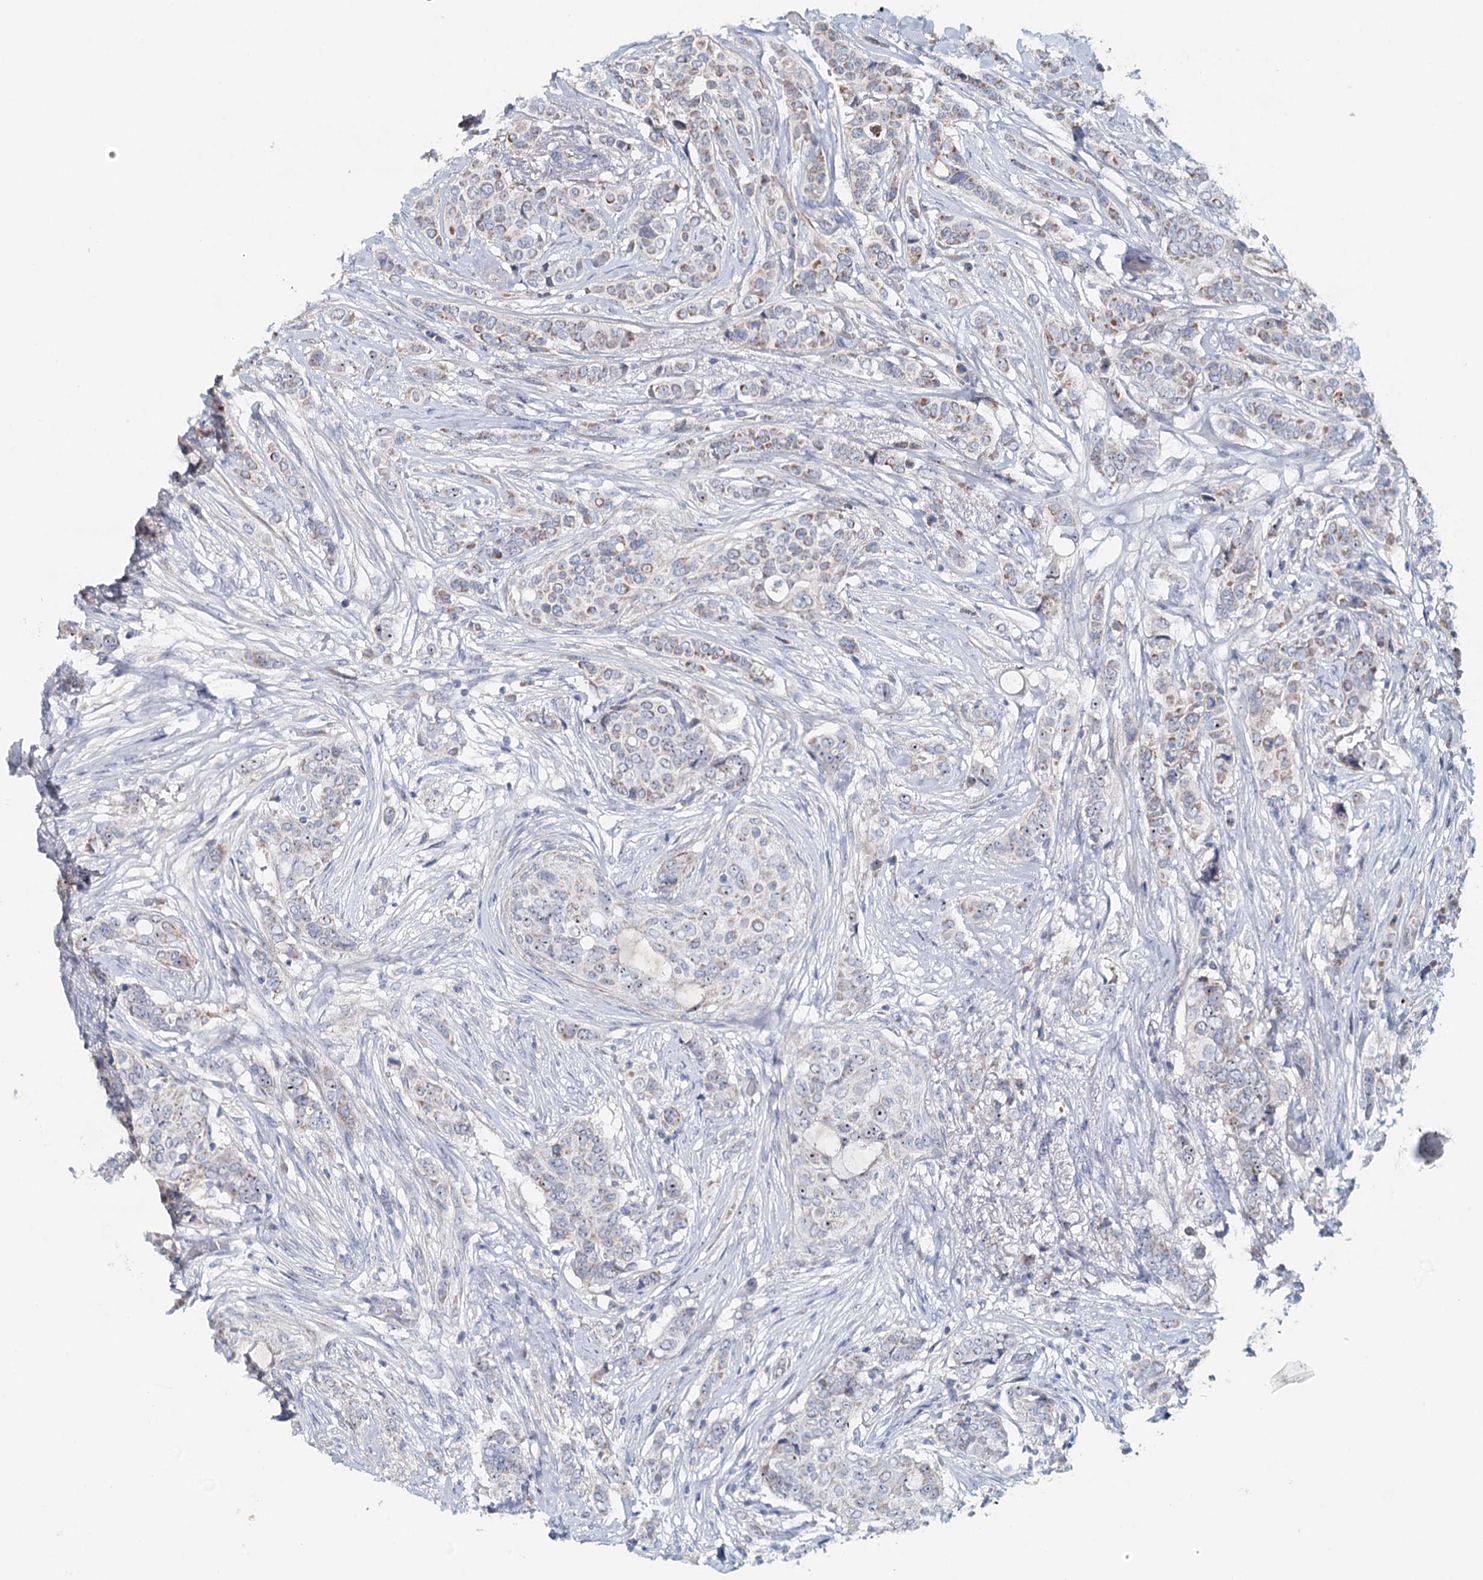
{"staining": {"intensity": "weak", "quantity": "<25%", "location": "cytoplasmic/membranous"}, "tissue": "breast cancer", "cell_type": "Tumor cells", "image_type": "cancer", "snomed": [{"axis": "morphology", "description": "Lobular carcinoma"}, {"axis": "topography", "description": "Breast"}], "caption": "Breast cancer was stained to show a protein in brown. There is no significant positivity in tumor cells. (Stains: DAB immunohistochemistry (IHC) with hematoxylin counter stain, Microscopy: brightfield microscopy at high magnification).", "gene": "RBM43", "patient": {"sex": "female", "age": 51}}